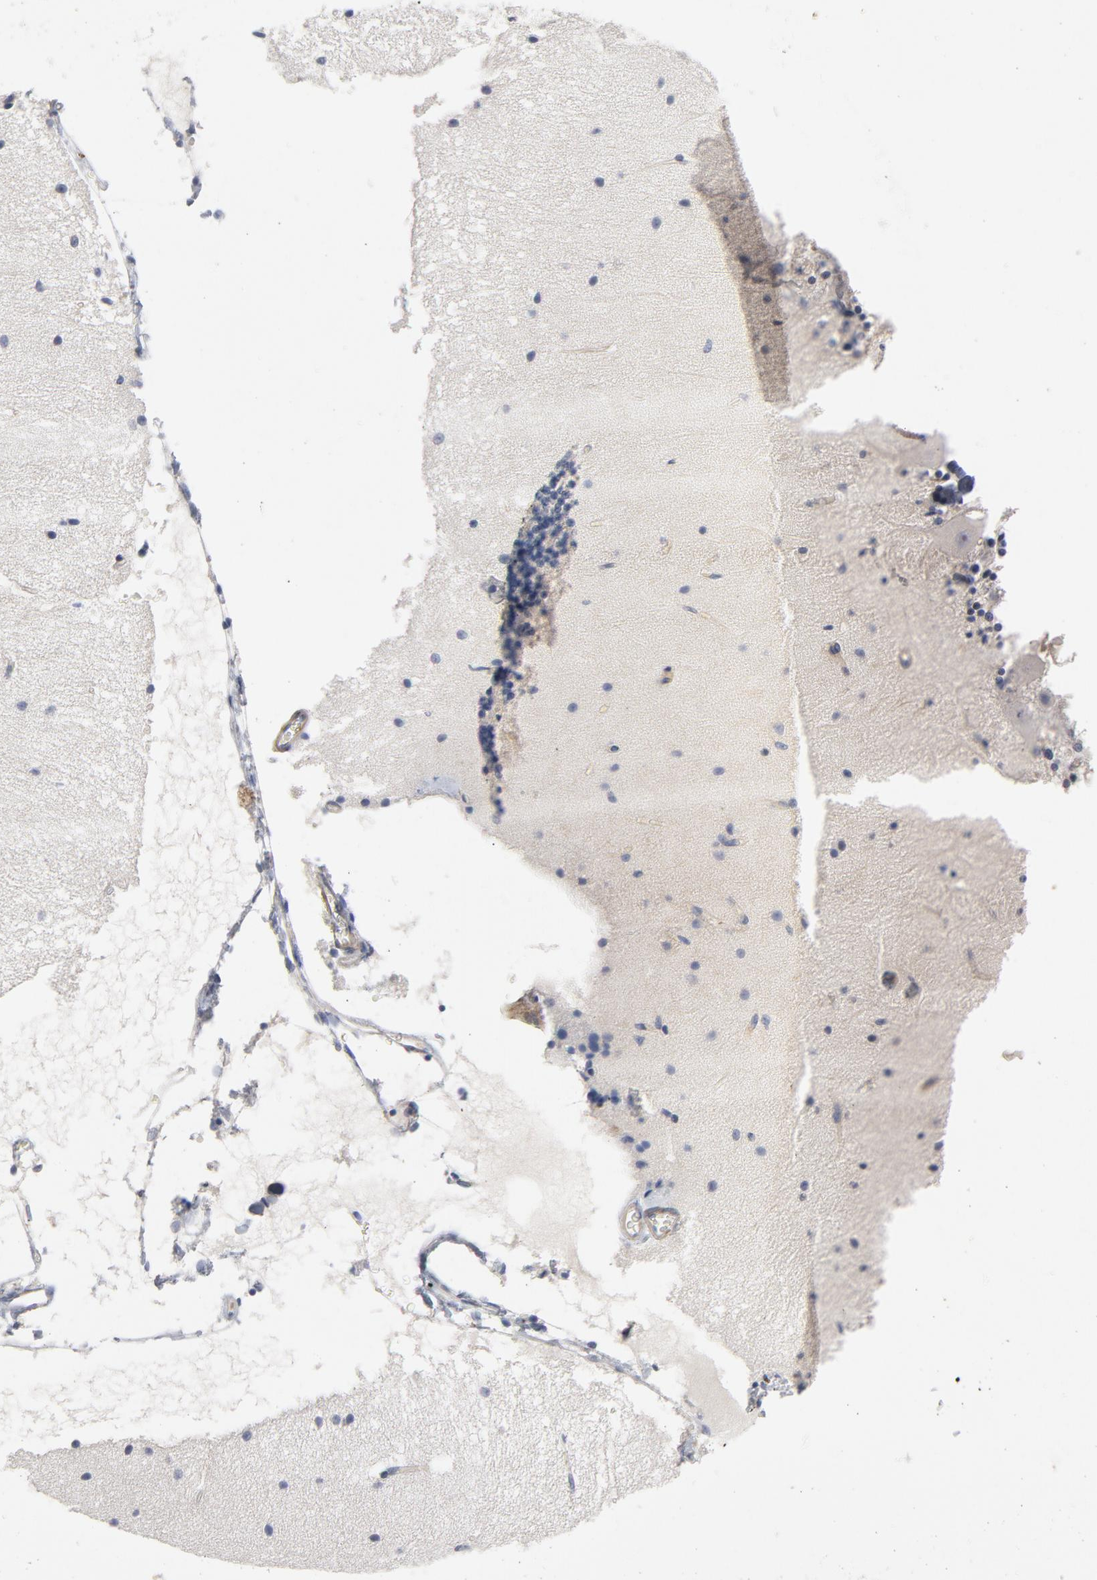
{"staining": {"intensity": "negative", "quantity": "none", "location": "none"}, "tissue": "cerebellum", "cell_type": "Cells in granular layer", "image_type": "normal", "snomed": [{"axis": "morphology", "description": "Normal tissue, NOS"}, {"axis": "topography", "description": "Cerebellum"}], "caption": "This is a photomicrograph of immunohistochemistry staining of unremarkable cerebellum, which shows no staining in cells in granular layer. (DAB IHC with hematoxylin counter stain).", "gene": "ROCK1", "patient": {"sex": "female", "age": 54}}